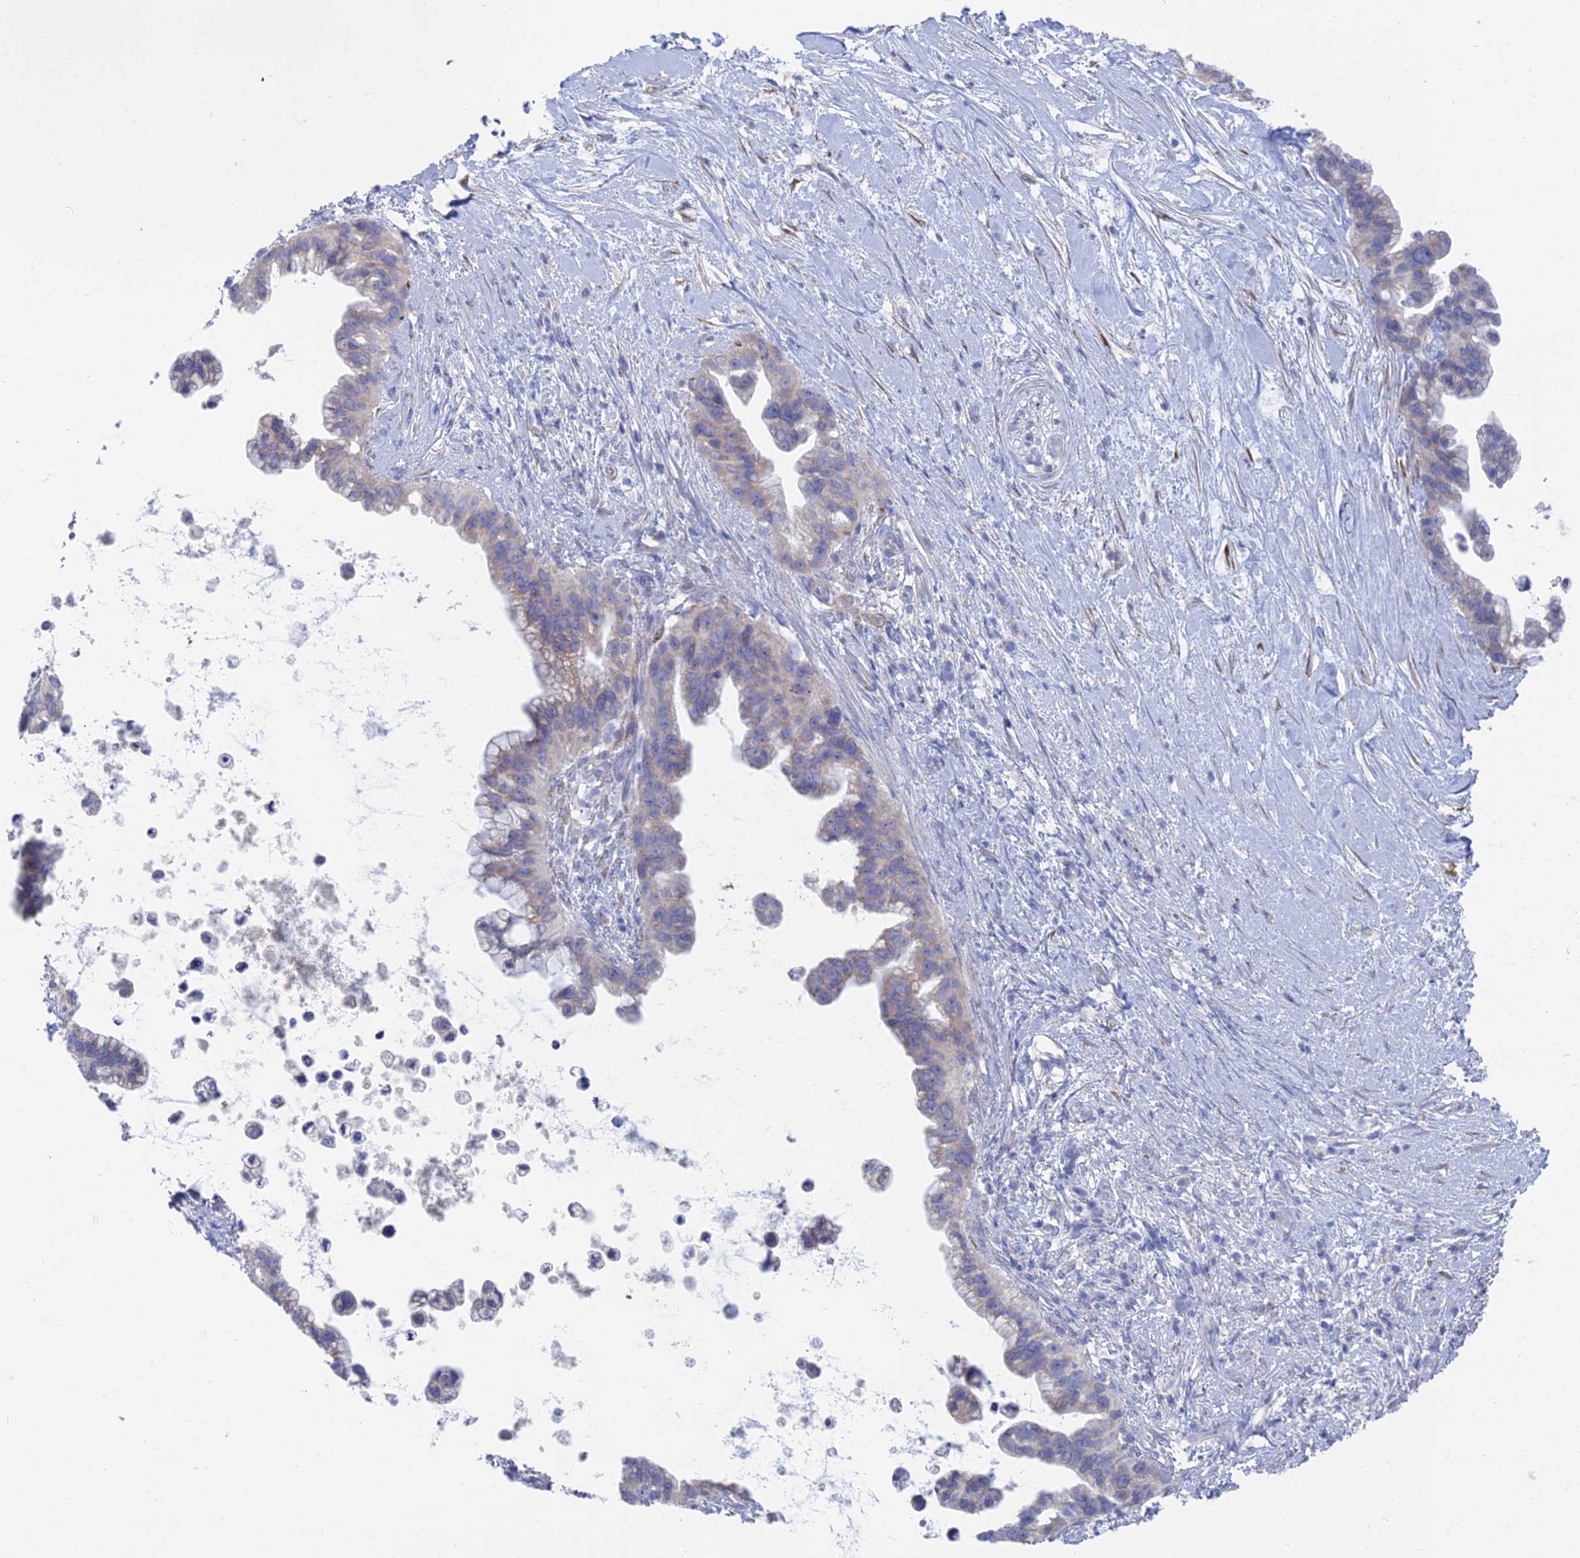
{"staining": {"intensity": "negative", "quantity": "none", "location": "none"}, "tissue": "pancreatic cancer", "cell_type": "Tumor cells", "image_type": "cancer", "snomed": [{"axis": "morphology", "description": "Adenocarcinoma, NOS"}, {"axis": "topography", "description": "Pancreas"}], "caption": "Immunohistochemical staining of pancreatic cancer (adenocarcinoma) exhibits no significant staining in tumor cells.", "gene": "TNNT3", "patient": {"sex": "female", "age": 83}}